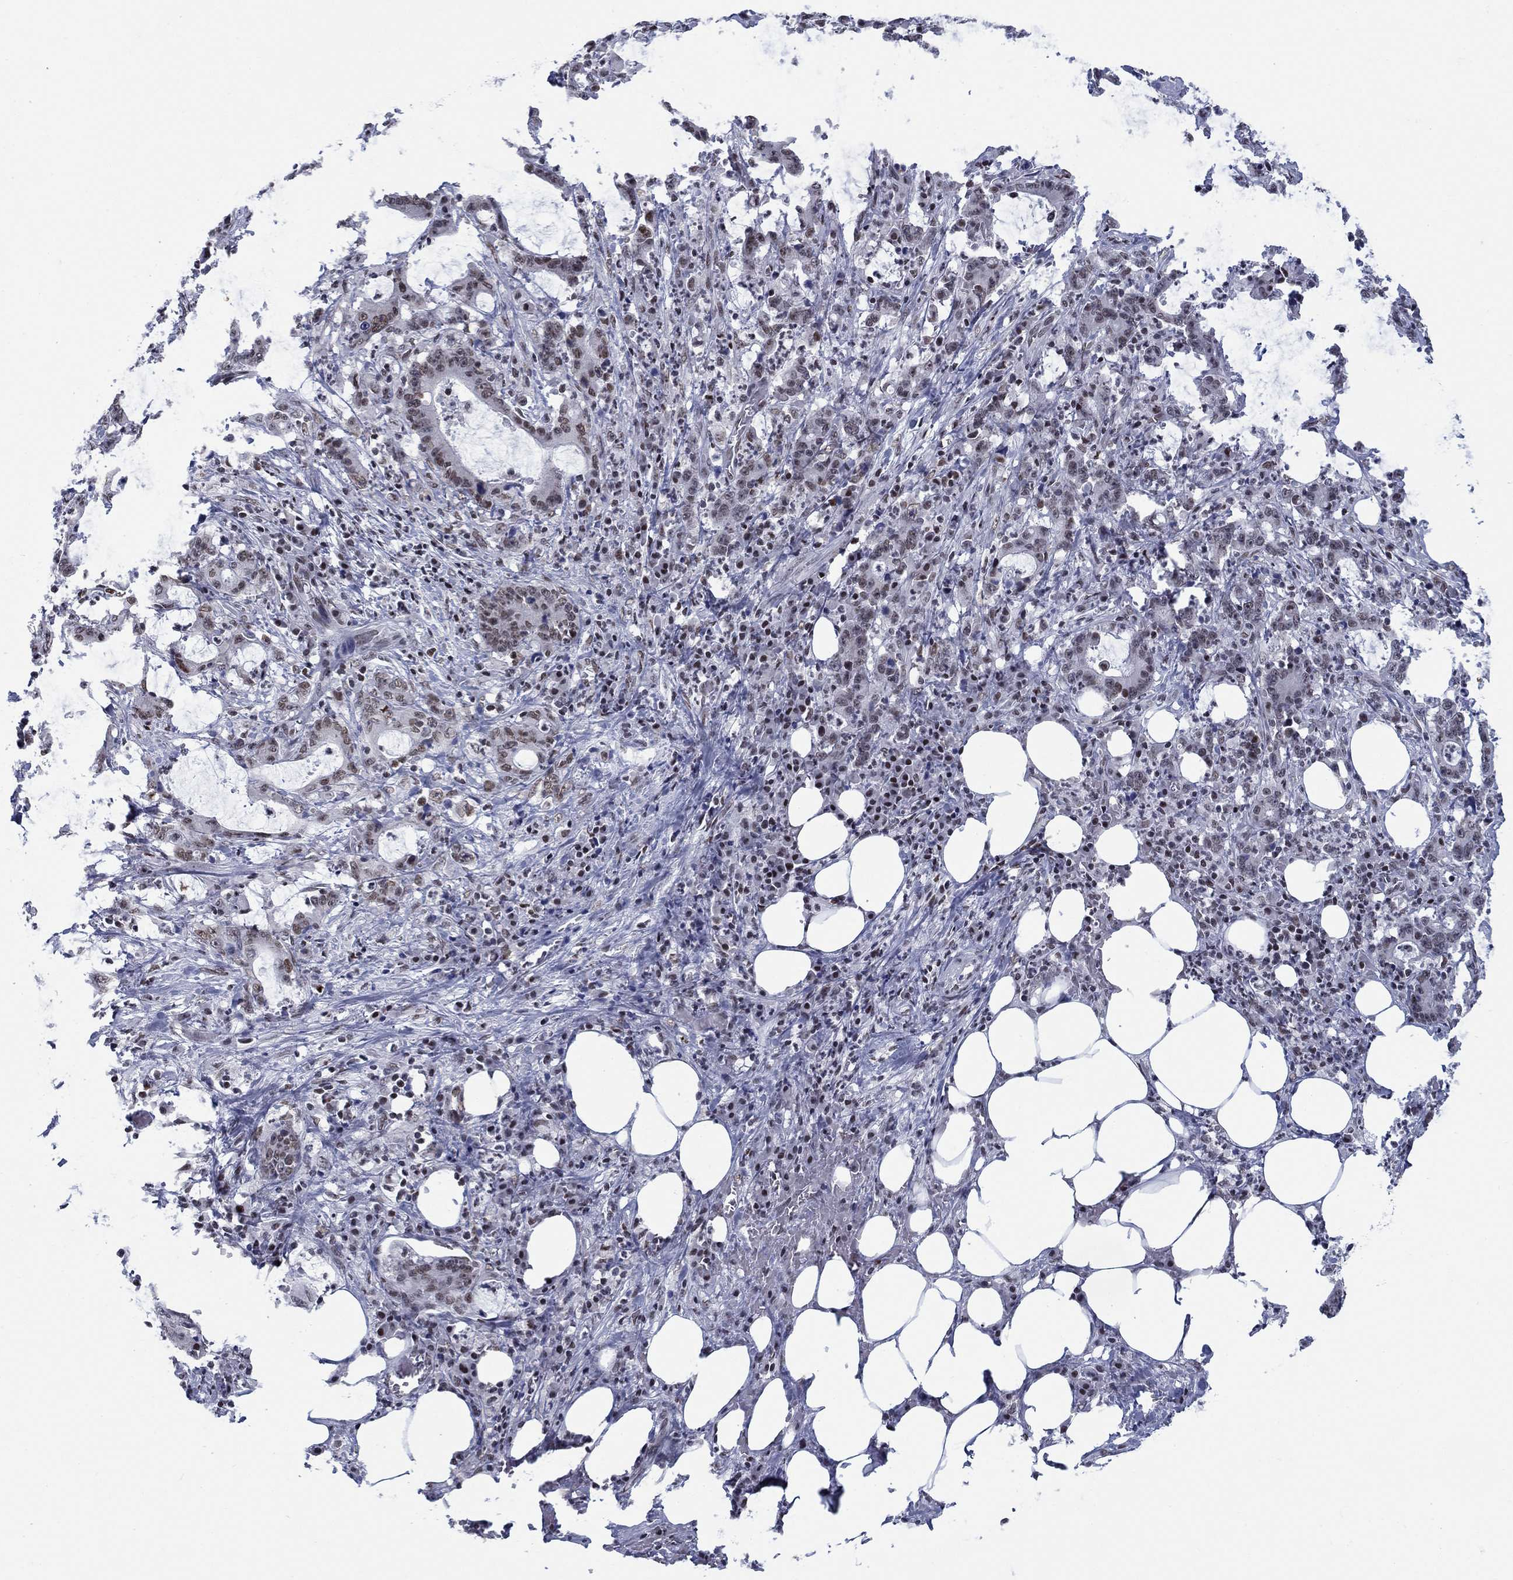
{"staining": {"intensity": "weak", "quantity": "<25%", "location": "nuclear"}, "tissue": "stomach cancer", "cell_type": "Tumor cells", "image_type": "cancer", "snomed": [{"axis": "morphology", "description": "Adenocarcinoma, NOS"}, {"axis": "topography", "description": "Stomach, upper"}], "caption": "Tumor cells are negative for protein expression in human stomach cancer (adenocarcinoma).", "gene": "NPAS3", "patient": {"sex": "male", "age": 68}}